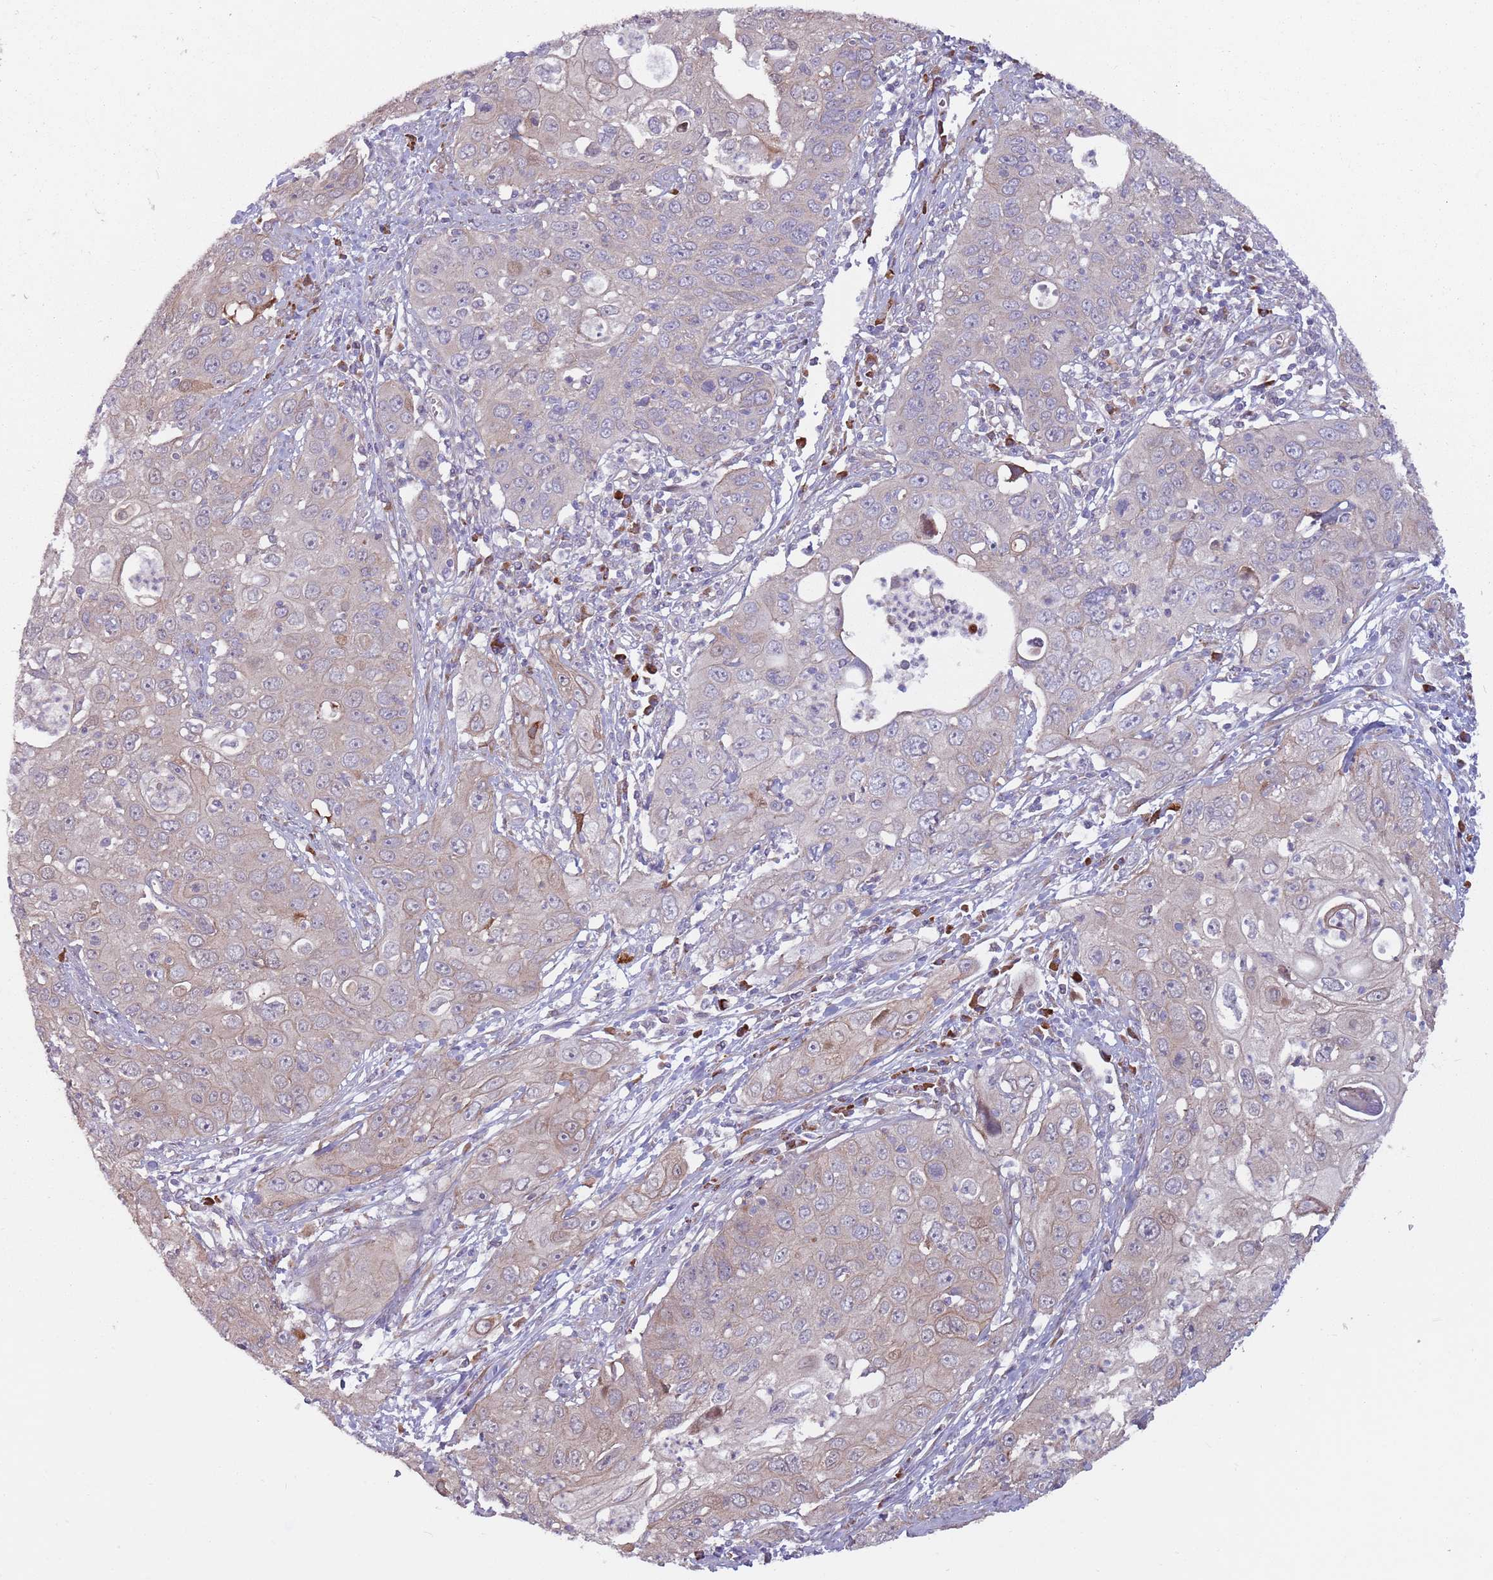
{"staining": {"intensity": "weak", "quantity": "<25%", "location": "cytoplasmic/membranous"}, "tissue": "cervical cancer", "cell_type": "Tumor cells", "image_type": "cancer", "snomed": [{"axis": "morphology", "description": "Squamous cell carcinoma, NOS"}, {"axis": "topography", "description": "Cervix"}], "caption": "Human cervical cancer (squamous cell carcinoma) stained for a protein using immunohistochemistry reveals no staining in tumor cells.", "gene": "CCDC150", "patient": {"sex": "female", "age": 36}}